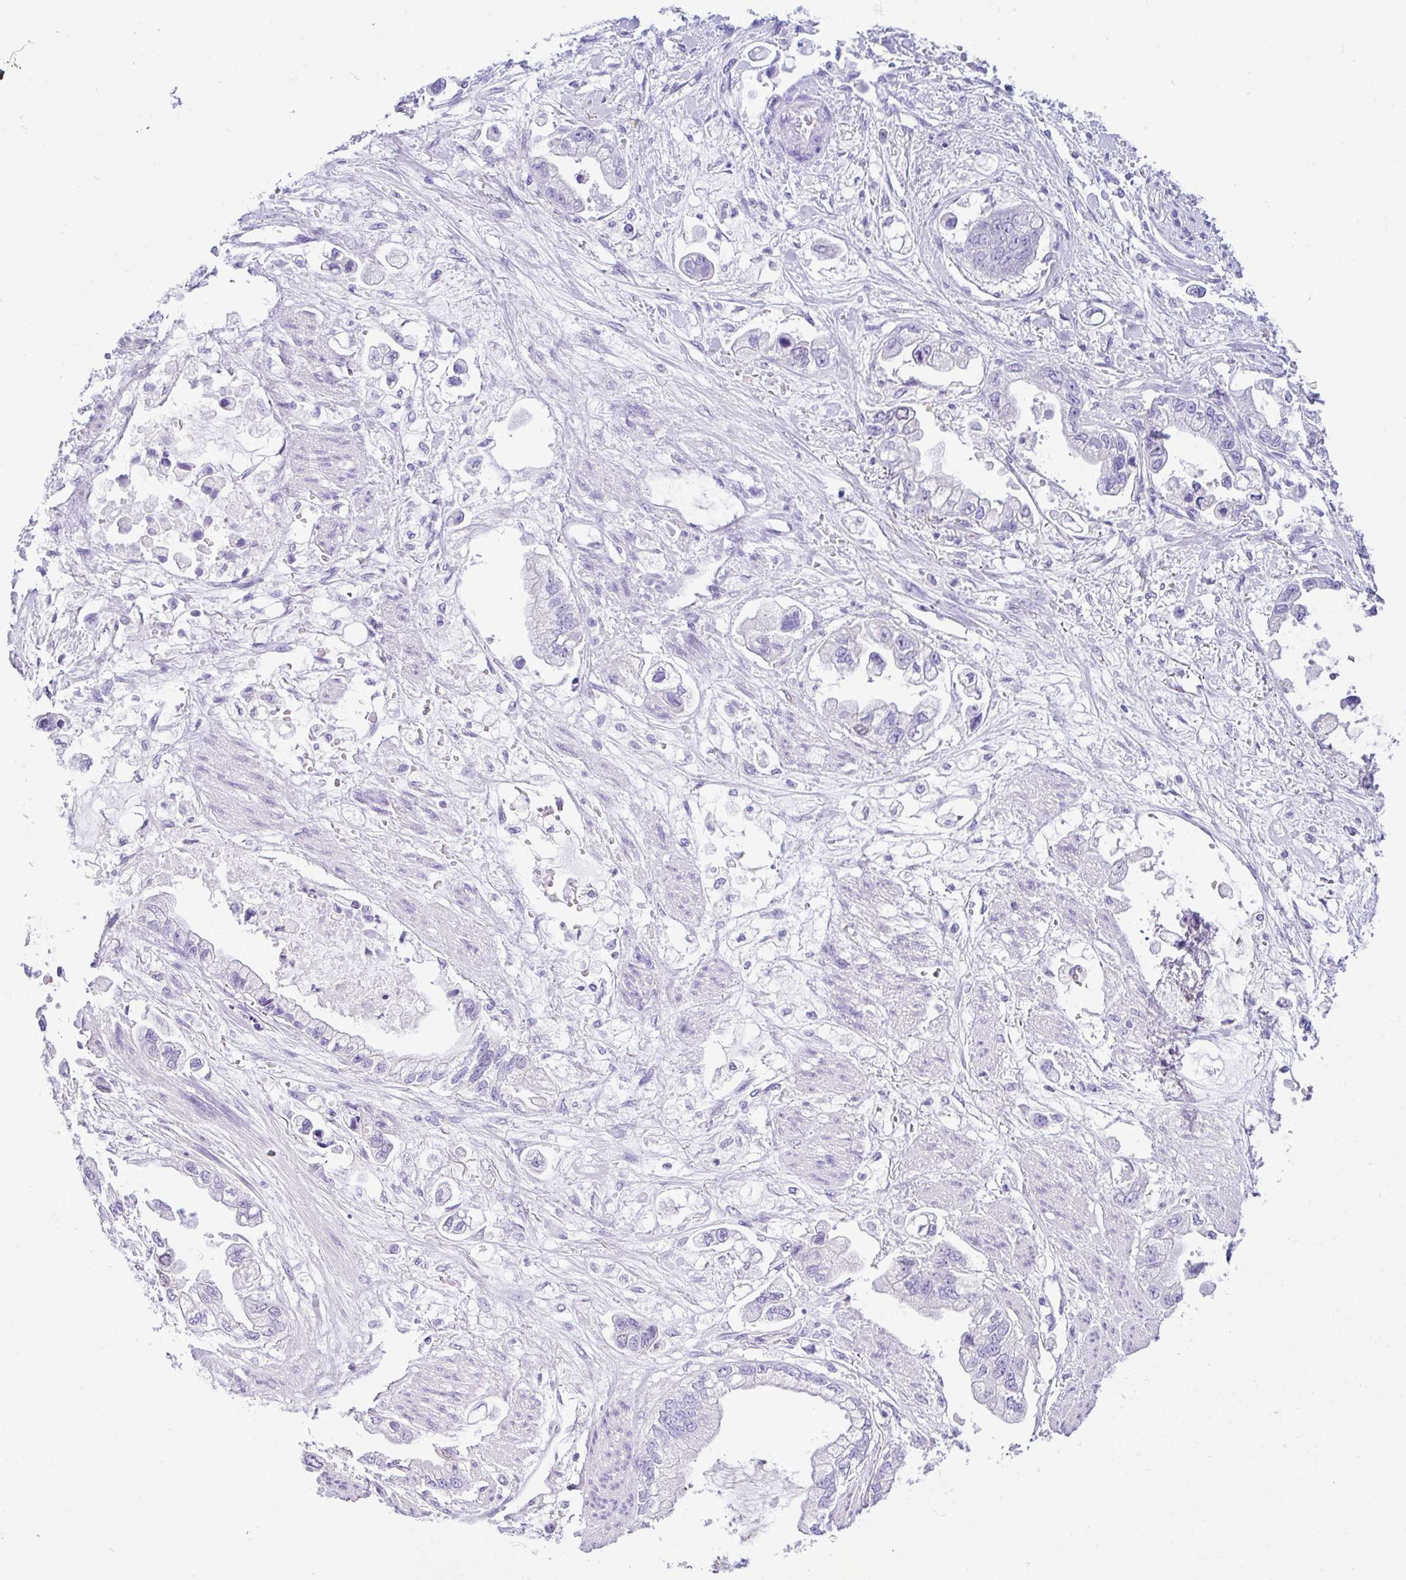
{"staining": {"intensity": "negative", "quantity": "none", "location": "none"}, "tissue": "stomach cancer", "cell_type": "Tumor cells", "image_type": "cancer", "snomed": [{"axis": "morphology", "description": "Adenocarcinoma, NOS"}, {"axis": "topography", "description": "Stomach"}], "caption": "Immunohistochemistry (IHC) of human adenocarcinoma (stomach) exhibits no positivity in tumor cells.", "gene": "RRM2", "patient": {"sex": "male", "age": 62}}